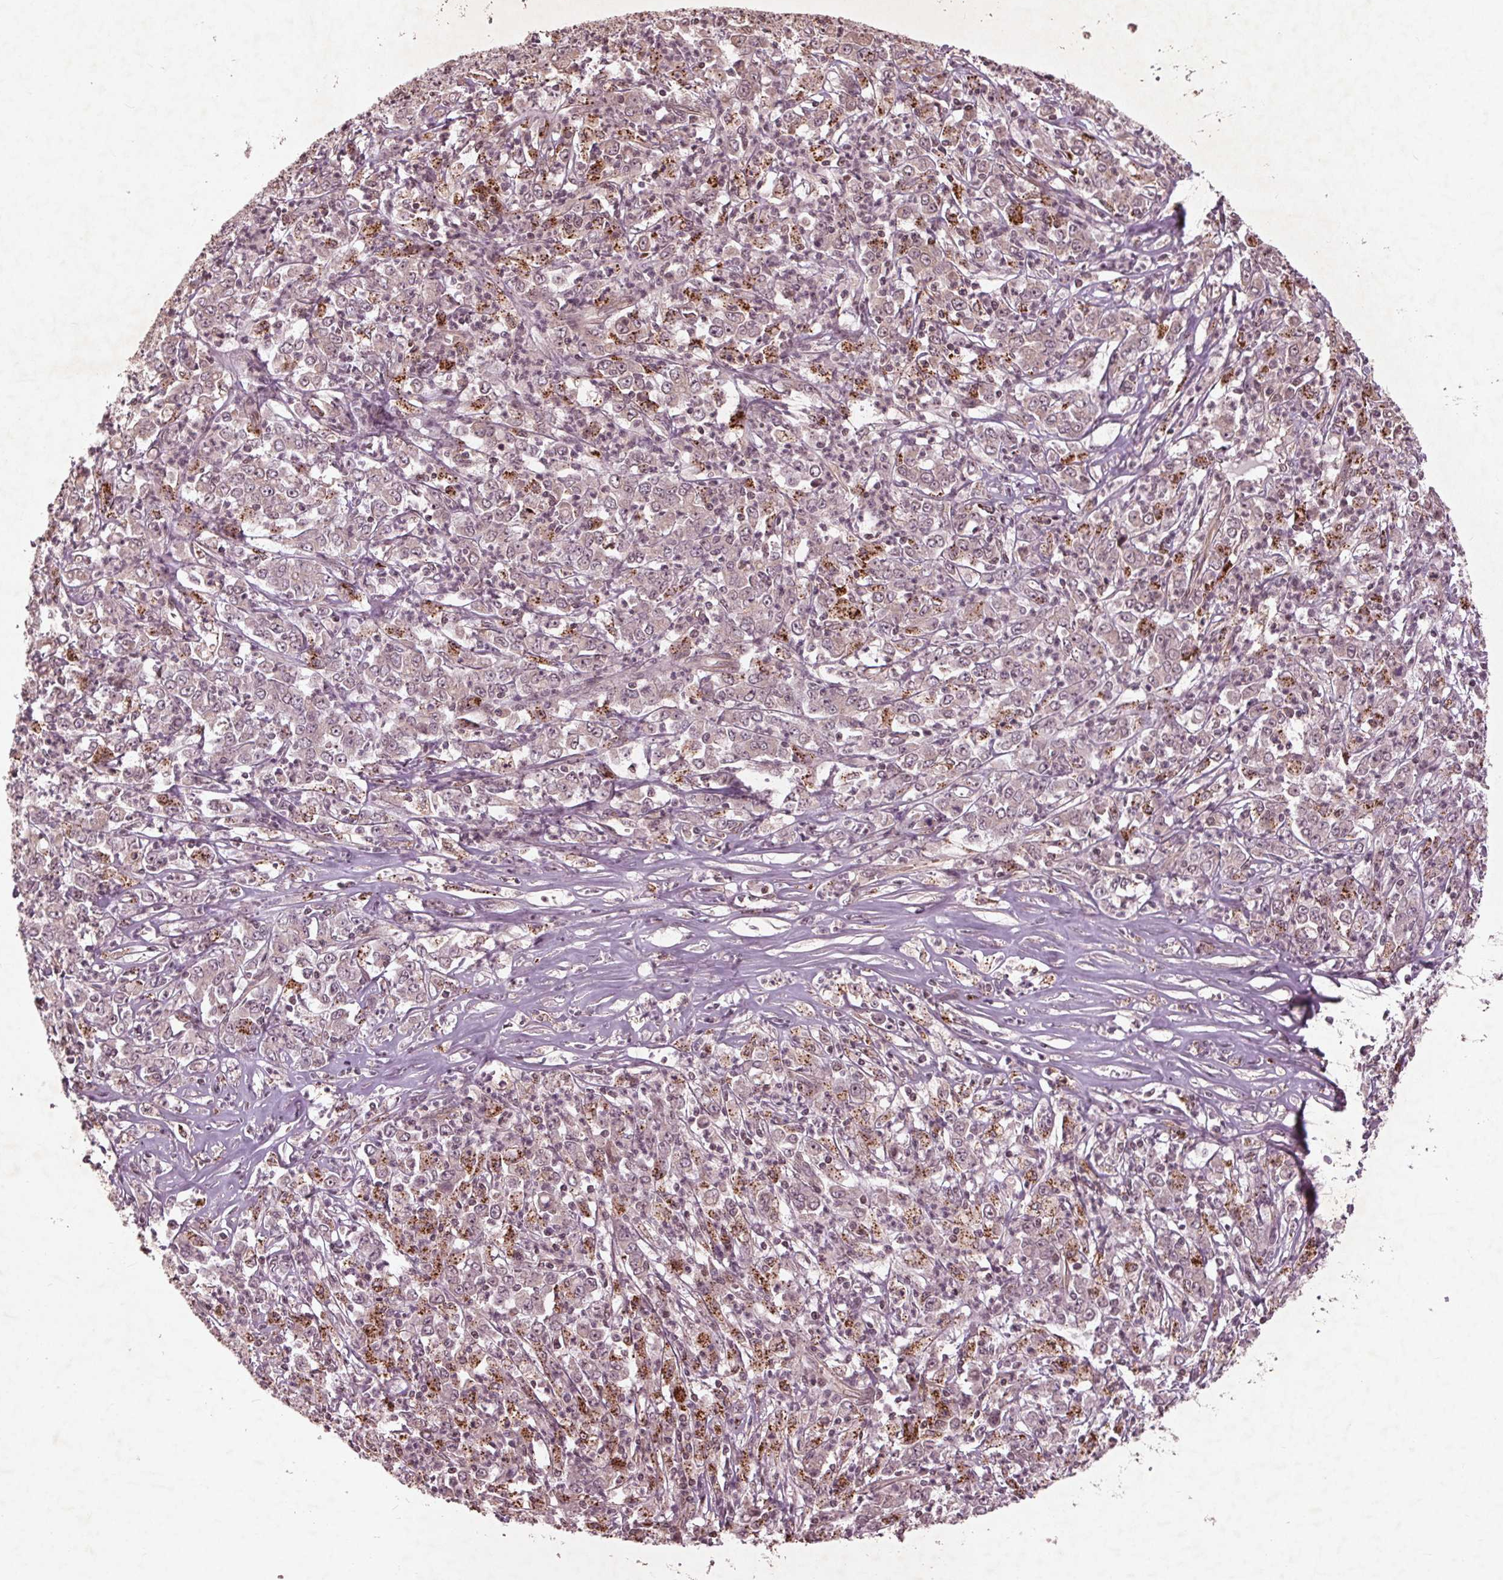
{"staining": {"intensity": "negative", "quantity": "none", "location": "none"}, "tissue": "stomach cancer", "cell_type": "Tumor cells", "image_type": "cancer", "snomed": [{"axis": "morphology", "description": "Adenocarcinoma, NOS"}, {"axis": "topography", "description": "Stomach, lower"}], "caption": "IHC image of neoplastic tissue: adenocarcinoma (stomach) stained with DAB shows no significant protein positivity in tumor cells. (DAB (3,3'-diaminobenzidine) immunohistochemistry (IHC), high magnification).", "gene": "CDKL4", "patient": {"sex": "female", "age": 71}}